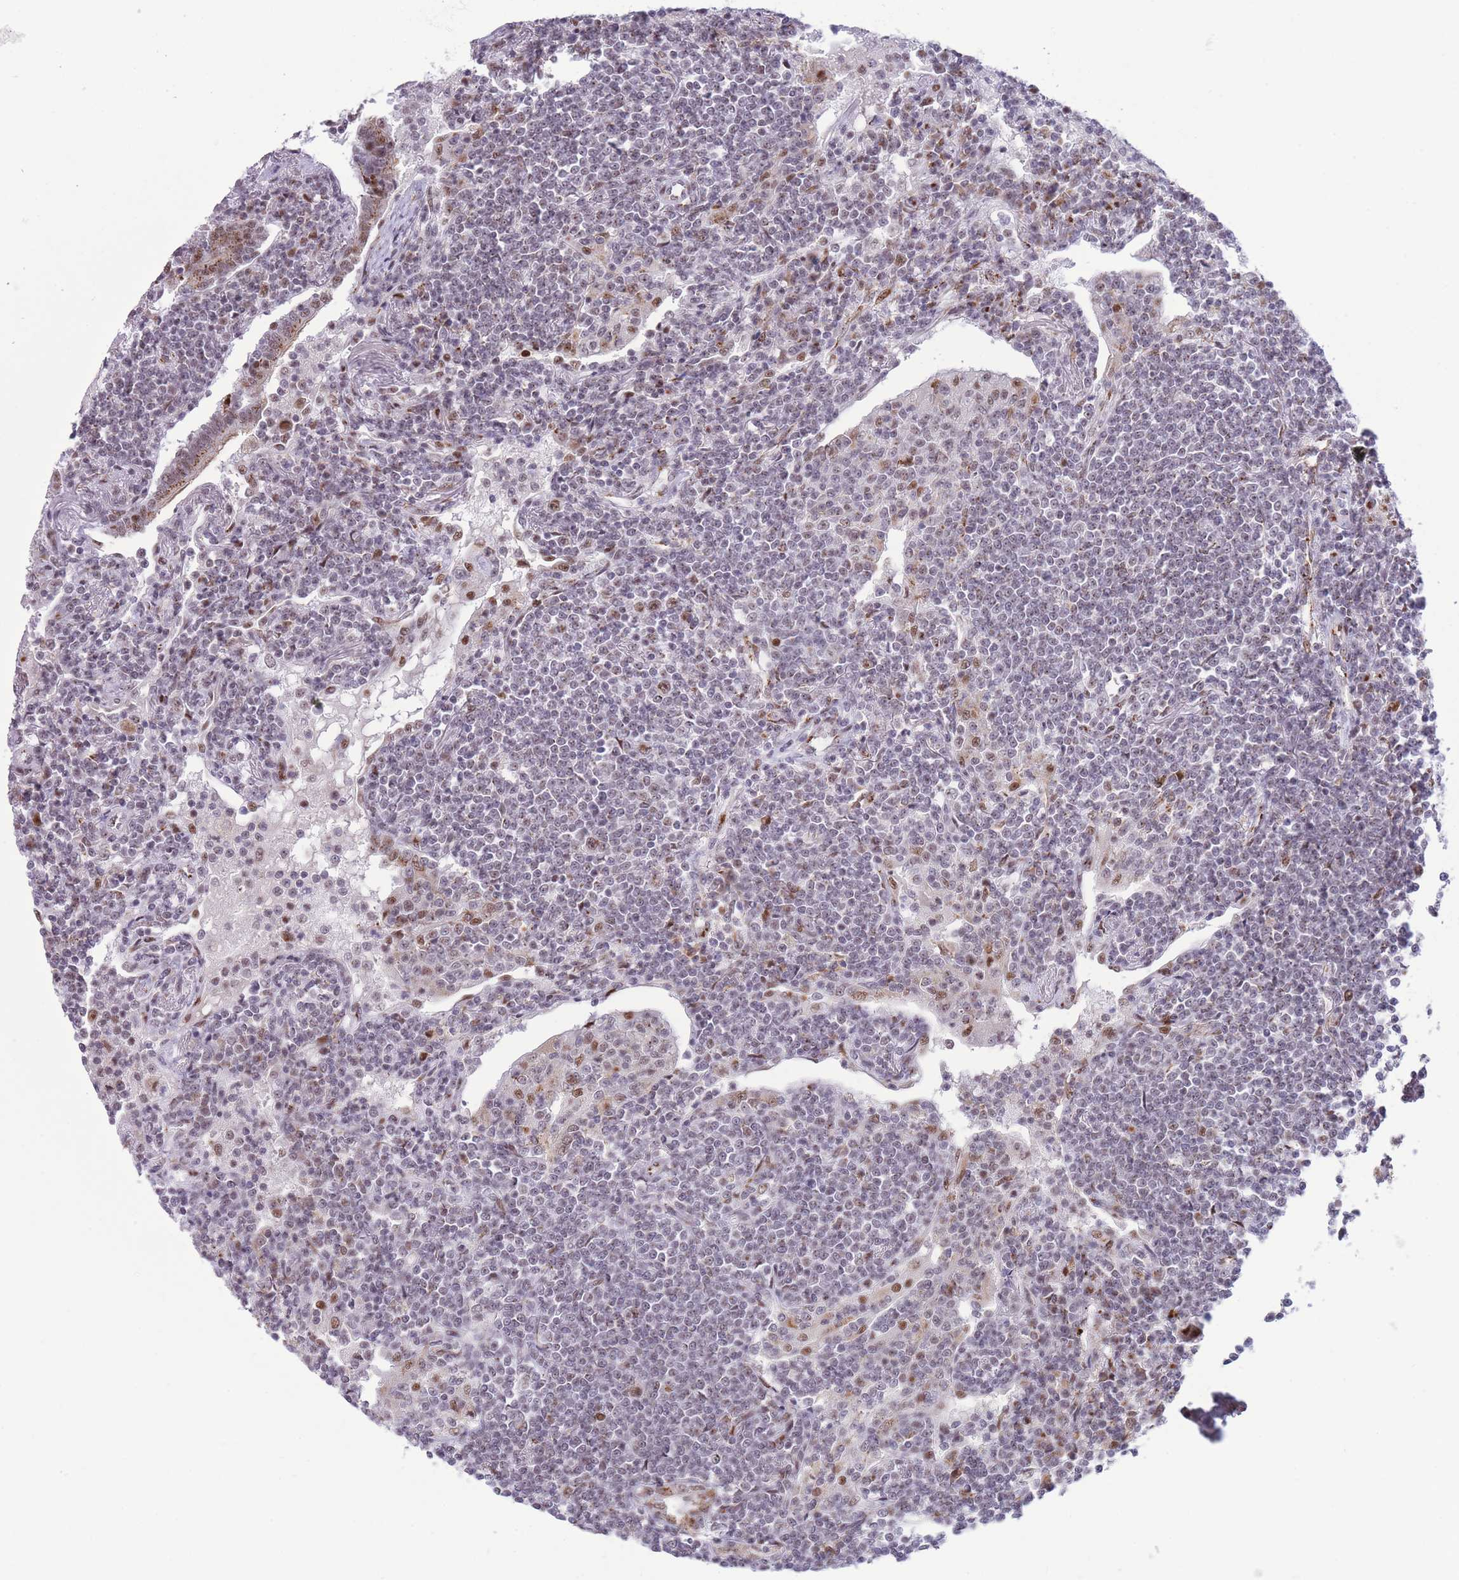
{"staining": {"intensity": "negative", "quantity": "none", "location": "none"}, "tissue": "lymphoma", "cell_type": "Tumor cells", "image_type": "cancer", "snomed": [{"axis": "morphology", "description": "Malignant lymphoma, non-Hodgkin's type, Low grade"}, {"axis": "topography", "description": "Lung"}], "caption": "Immunohistochemical staining of lymphoma reveals no significant positivity in tumor cells. (Stains: DAB (3,3'-diaminobenzidine) IHC with hematoxylin counter stain, Microscopy: brightfield microscopy at high magnification).", "gene": "INO80C", "patient": {"sex": "female", "age": 71}}